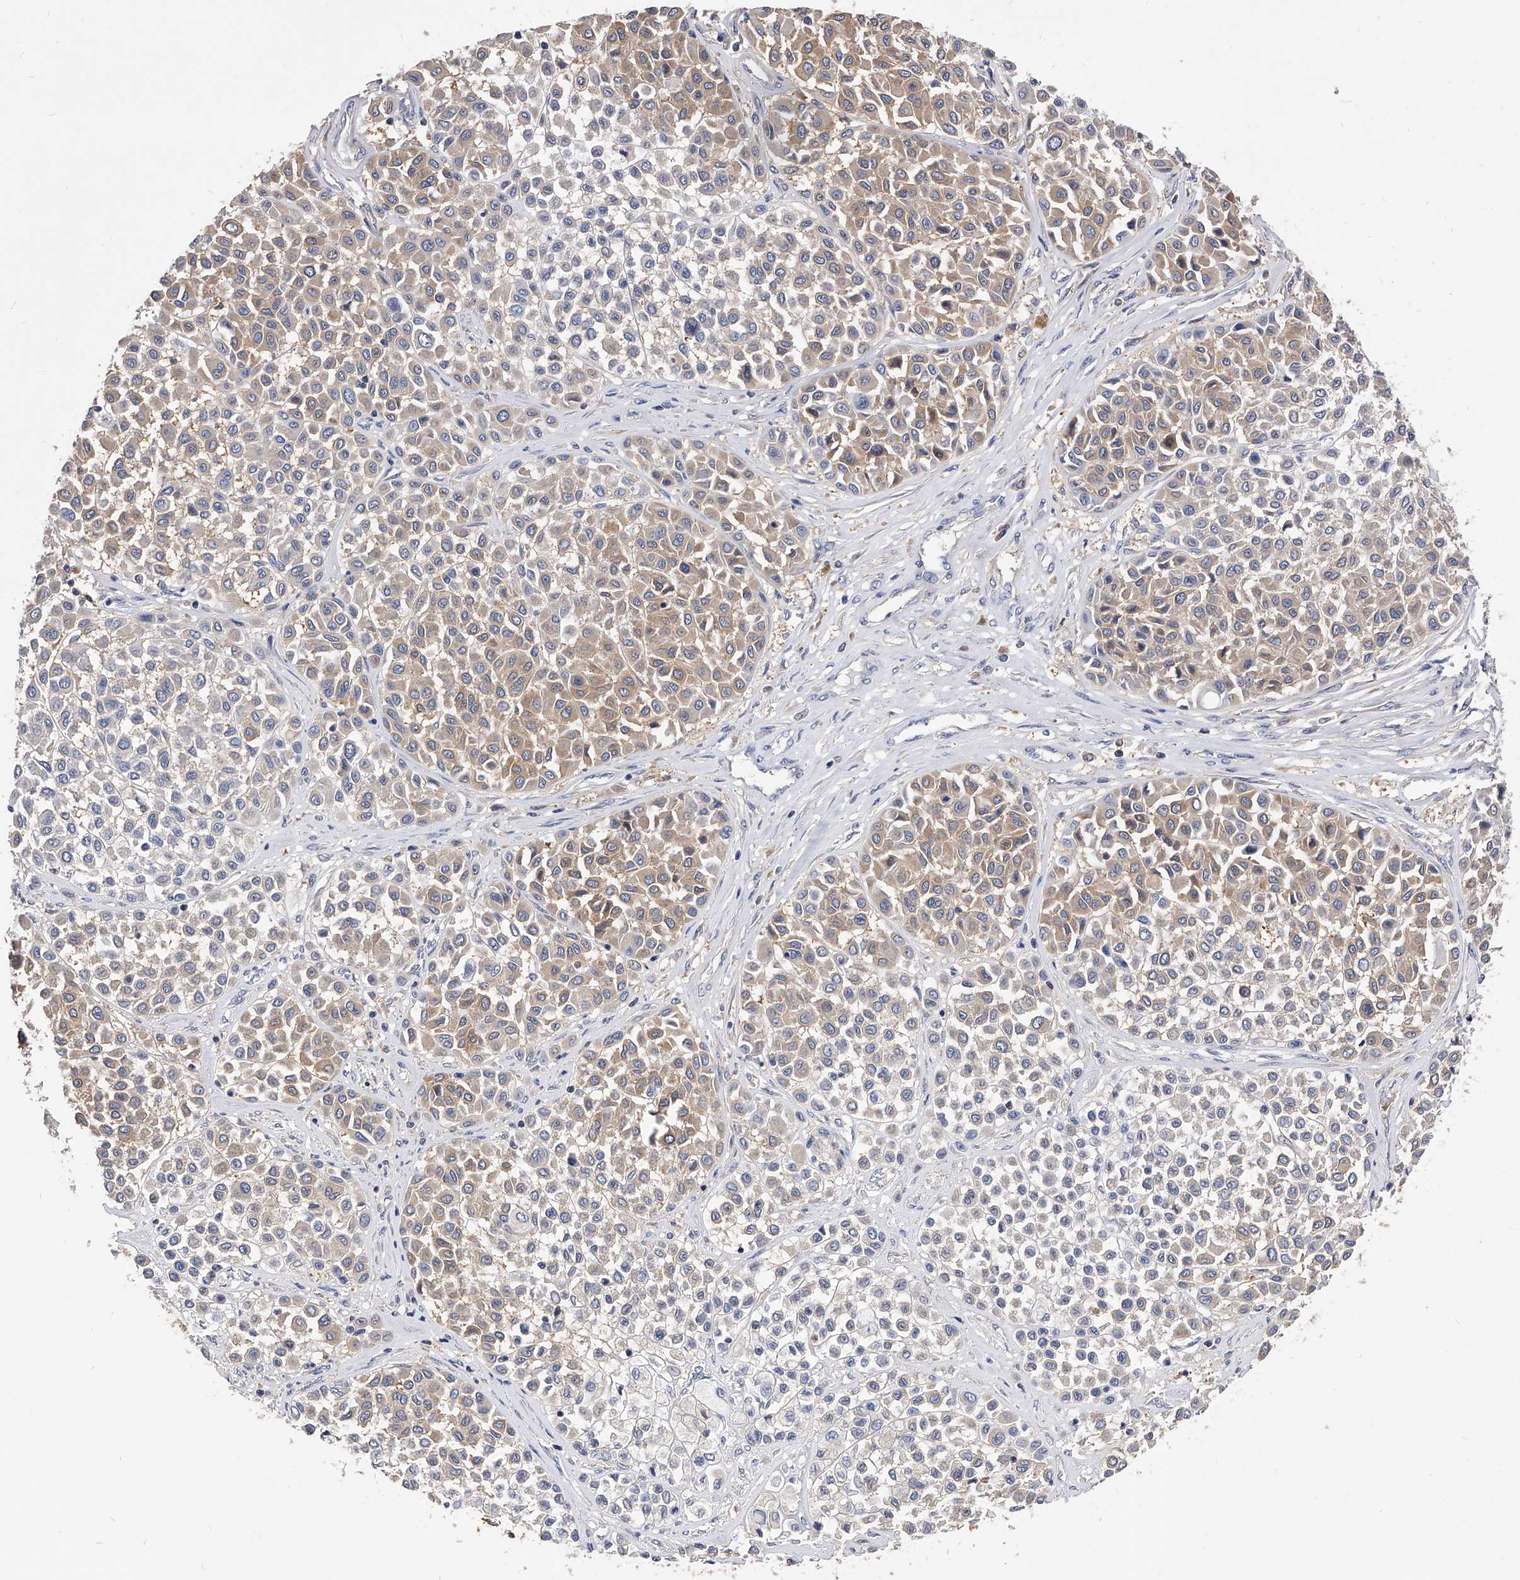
{"staining": {"intensity": "weak", "quantity": ">75%", "location": "cytoplasmic/membranous"}, "tissue": "melanoma", "cell_type": "Tumor cells", "image_type": "cancer", "snomed": [{"axis": "morphology", "description": "Malignant melanoma, Metastatic site"}, {"axis": "topography", "description": "Soft tissue"}], "caption": "Immunohistochemistry of human malignant melanoma (metastatic site) displays low levels of weak cytoplasmic/membranous staining in about >75% of tumor cells.", "gene": "APEH", "patient": {"sex": "male", "age": 41}}